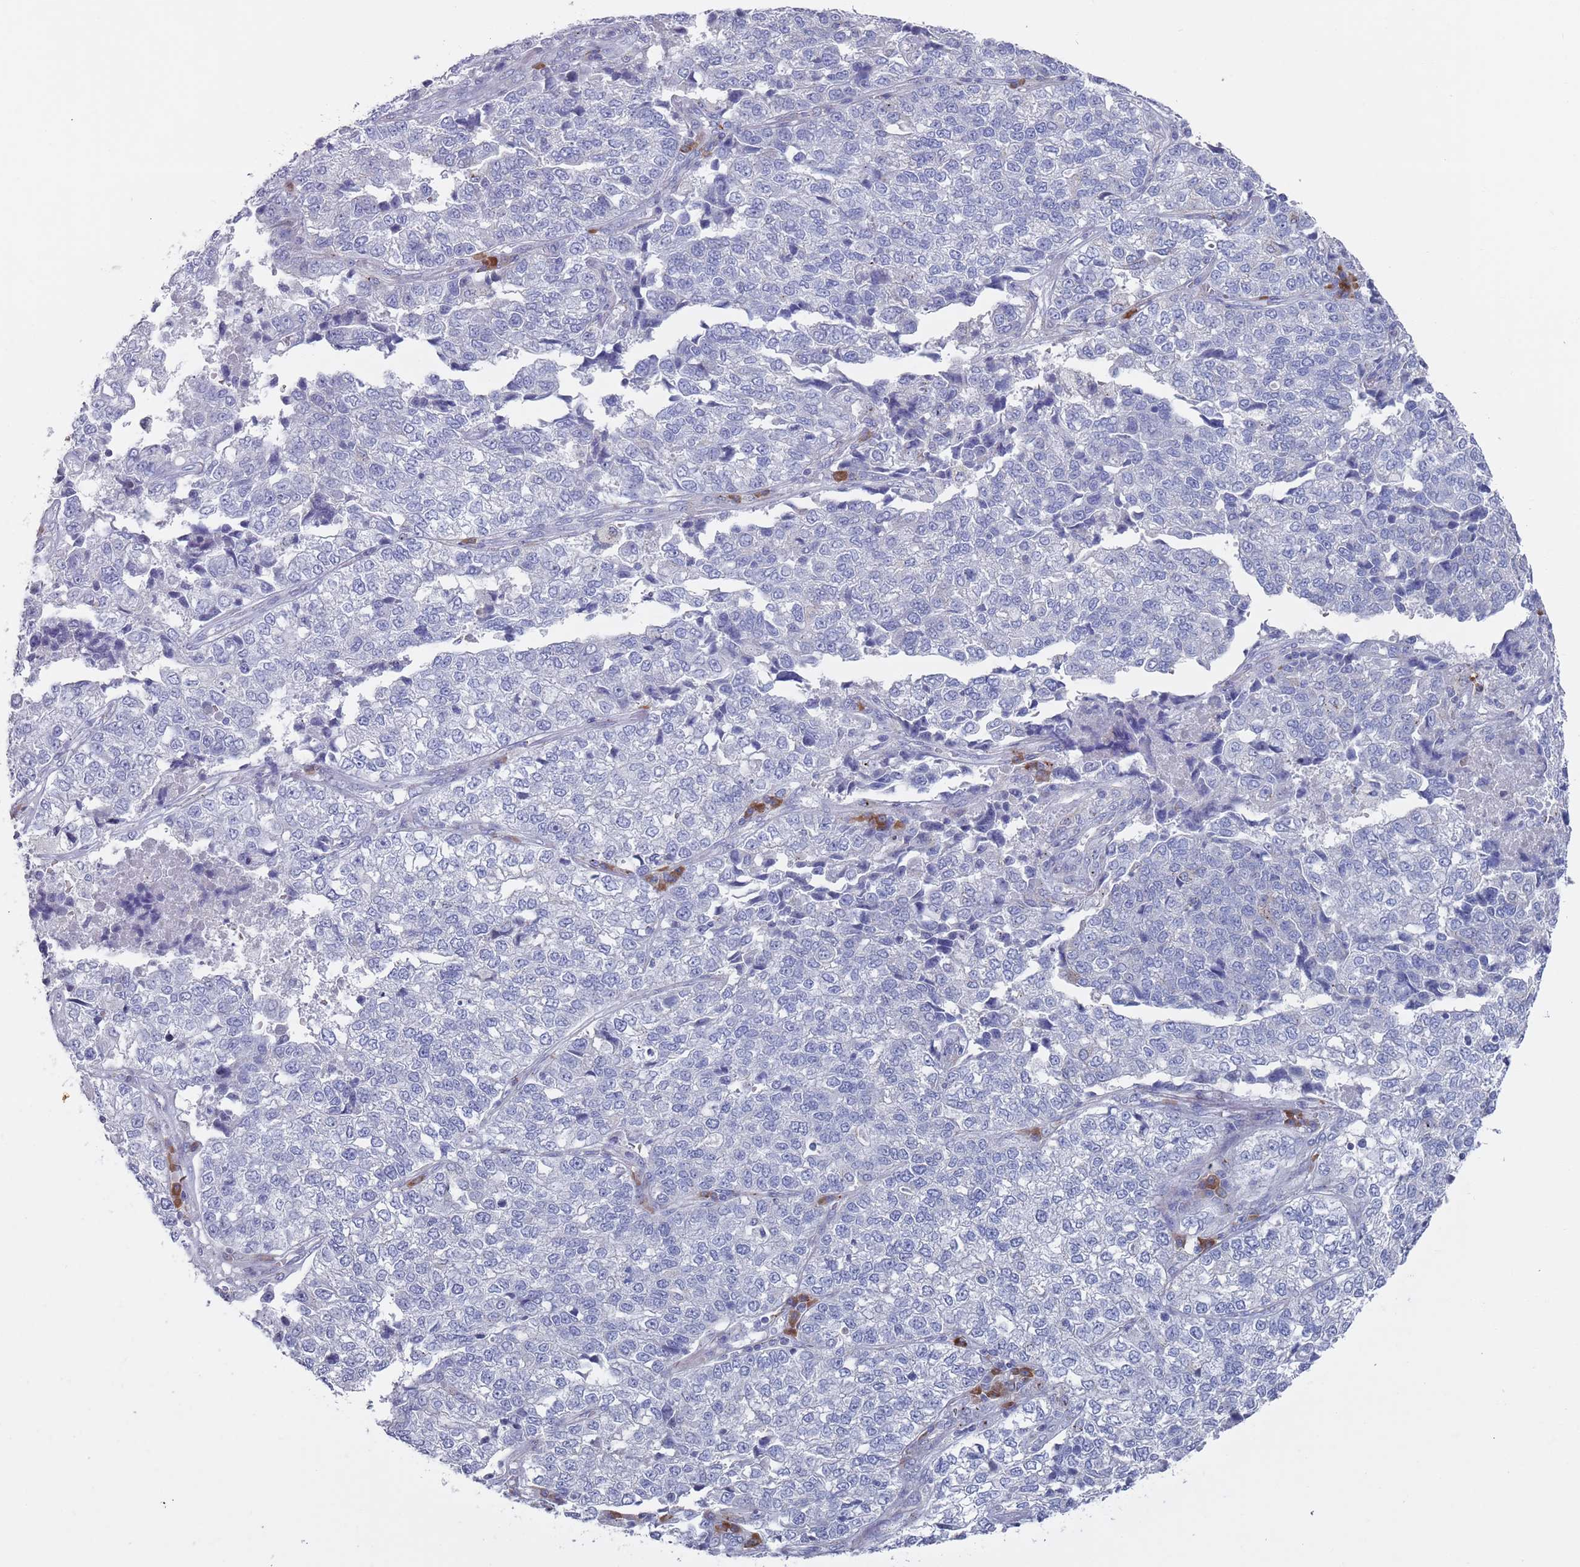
{"staining": {"intensity": "negative", "quantity": "none", "location": "none"}, "tissue": "lung cancer", "cell_type": "Tumor cells", "image_type": "cancer", "snomed": [{"axis": "morphology", "description": "Adenocarcinoma, NOS"}, {"axis": "topography", "description": "Lung"}], "caption": "Tumor cells show no significant protein staining in adenocarcinoma (lung).", "gene": "MAT1A", "patient": {"sex": "male", "age": 49}}